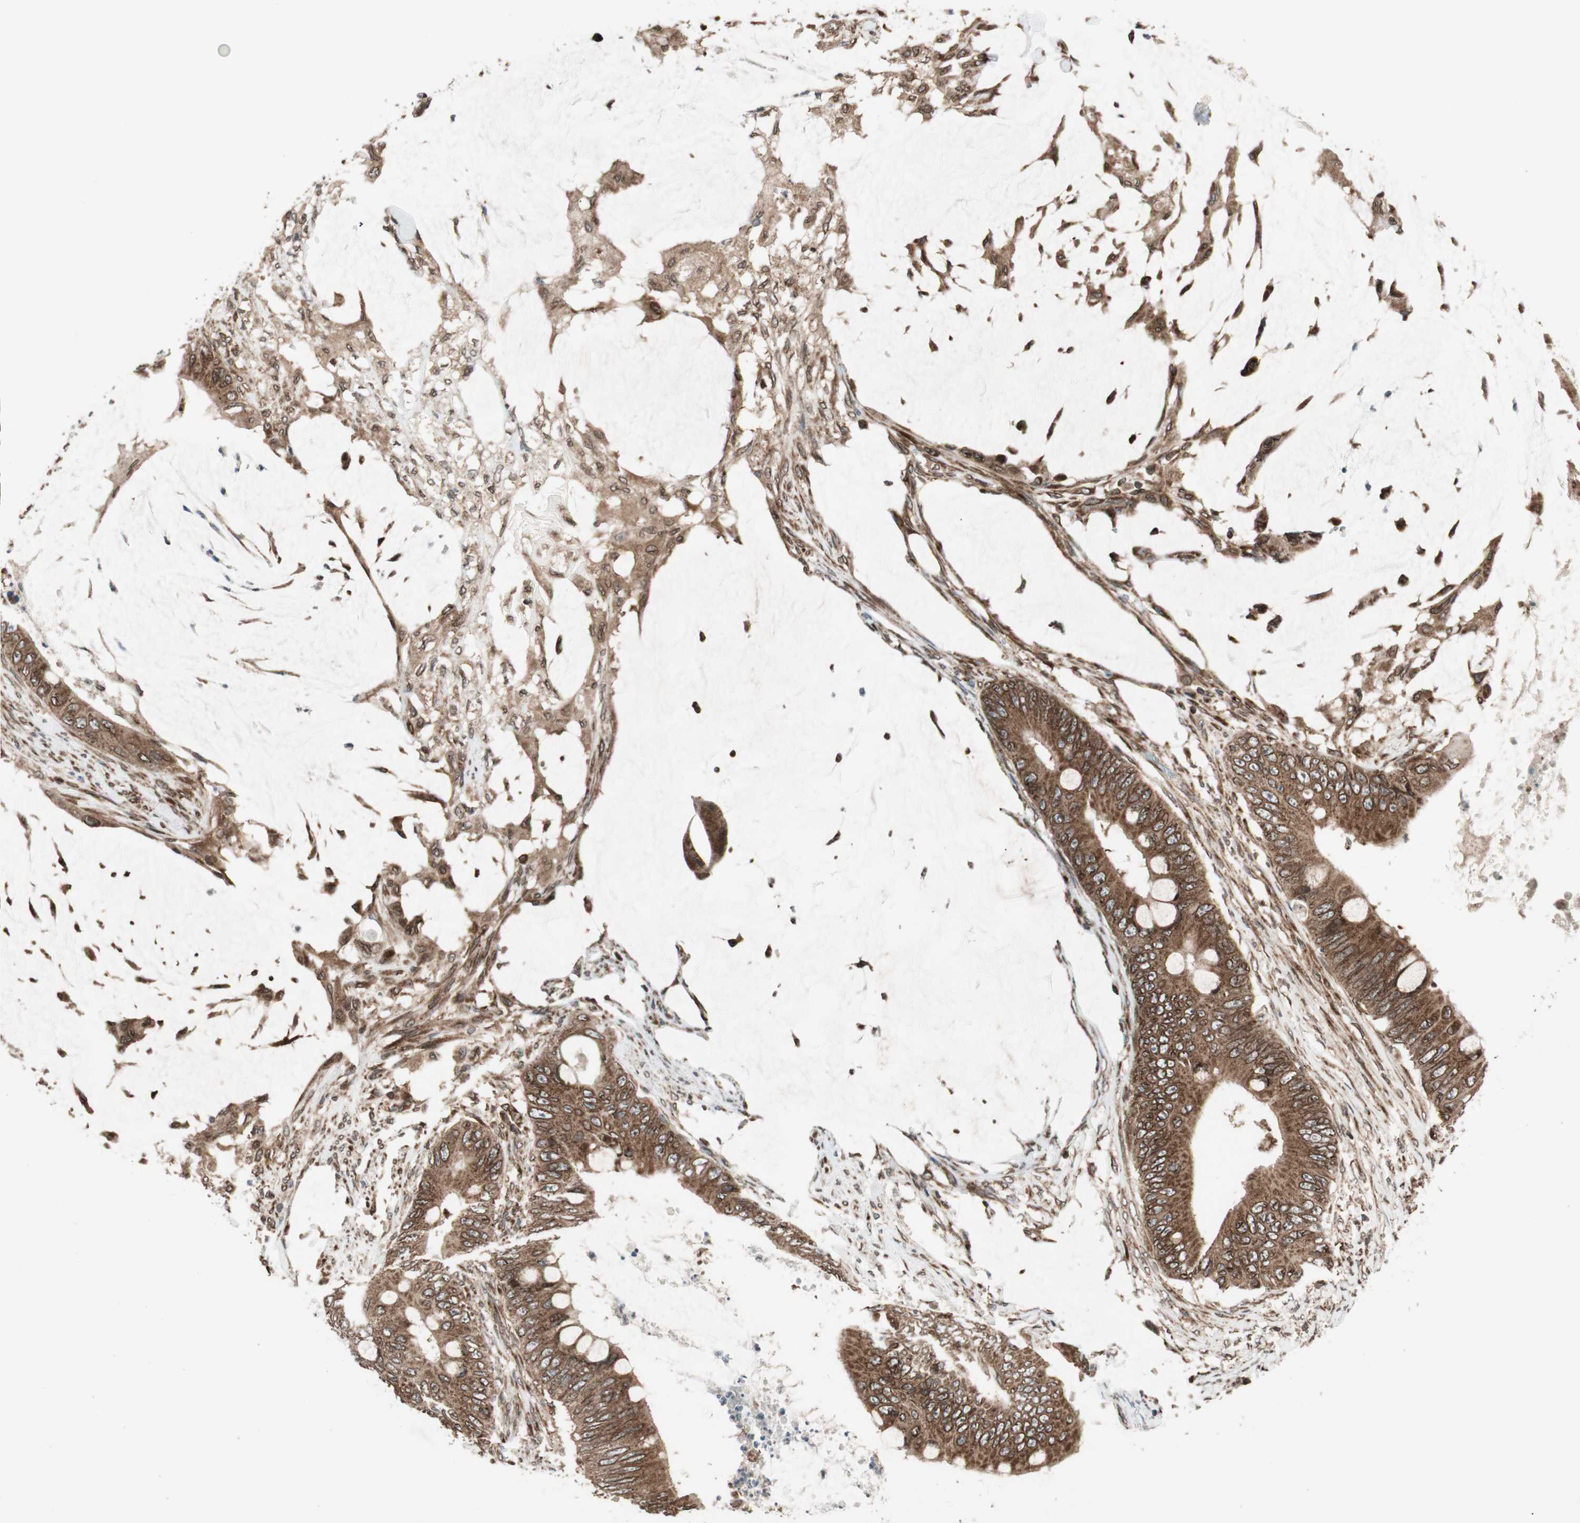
{"staining": {"intensity": "strong", "quantity": ">75%", "location": "cytoplasmic/membranous,nuclear"}, "tissue": "colorectal cancer", "cell_type": "Tumor cells", "image_type": "cancer", "snomed": [{"axis": "morphology", "description": "Adenocarcinoma, NOS"}, {"axis": "topography", "description": "Rectum"}], "caption": "Protein expression analysis of colorectal cancer shows strong cytoplasmic/membranous and nuclear positivity in about >75% of tumor cells. (brown staining indicates protein expression, while blue staining denotes nuclei).", "gene": "NUP62", "patient": {"sex": "female", "age": 77}}